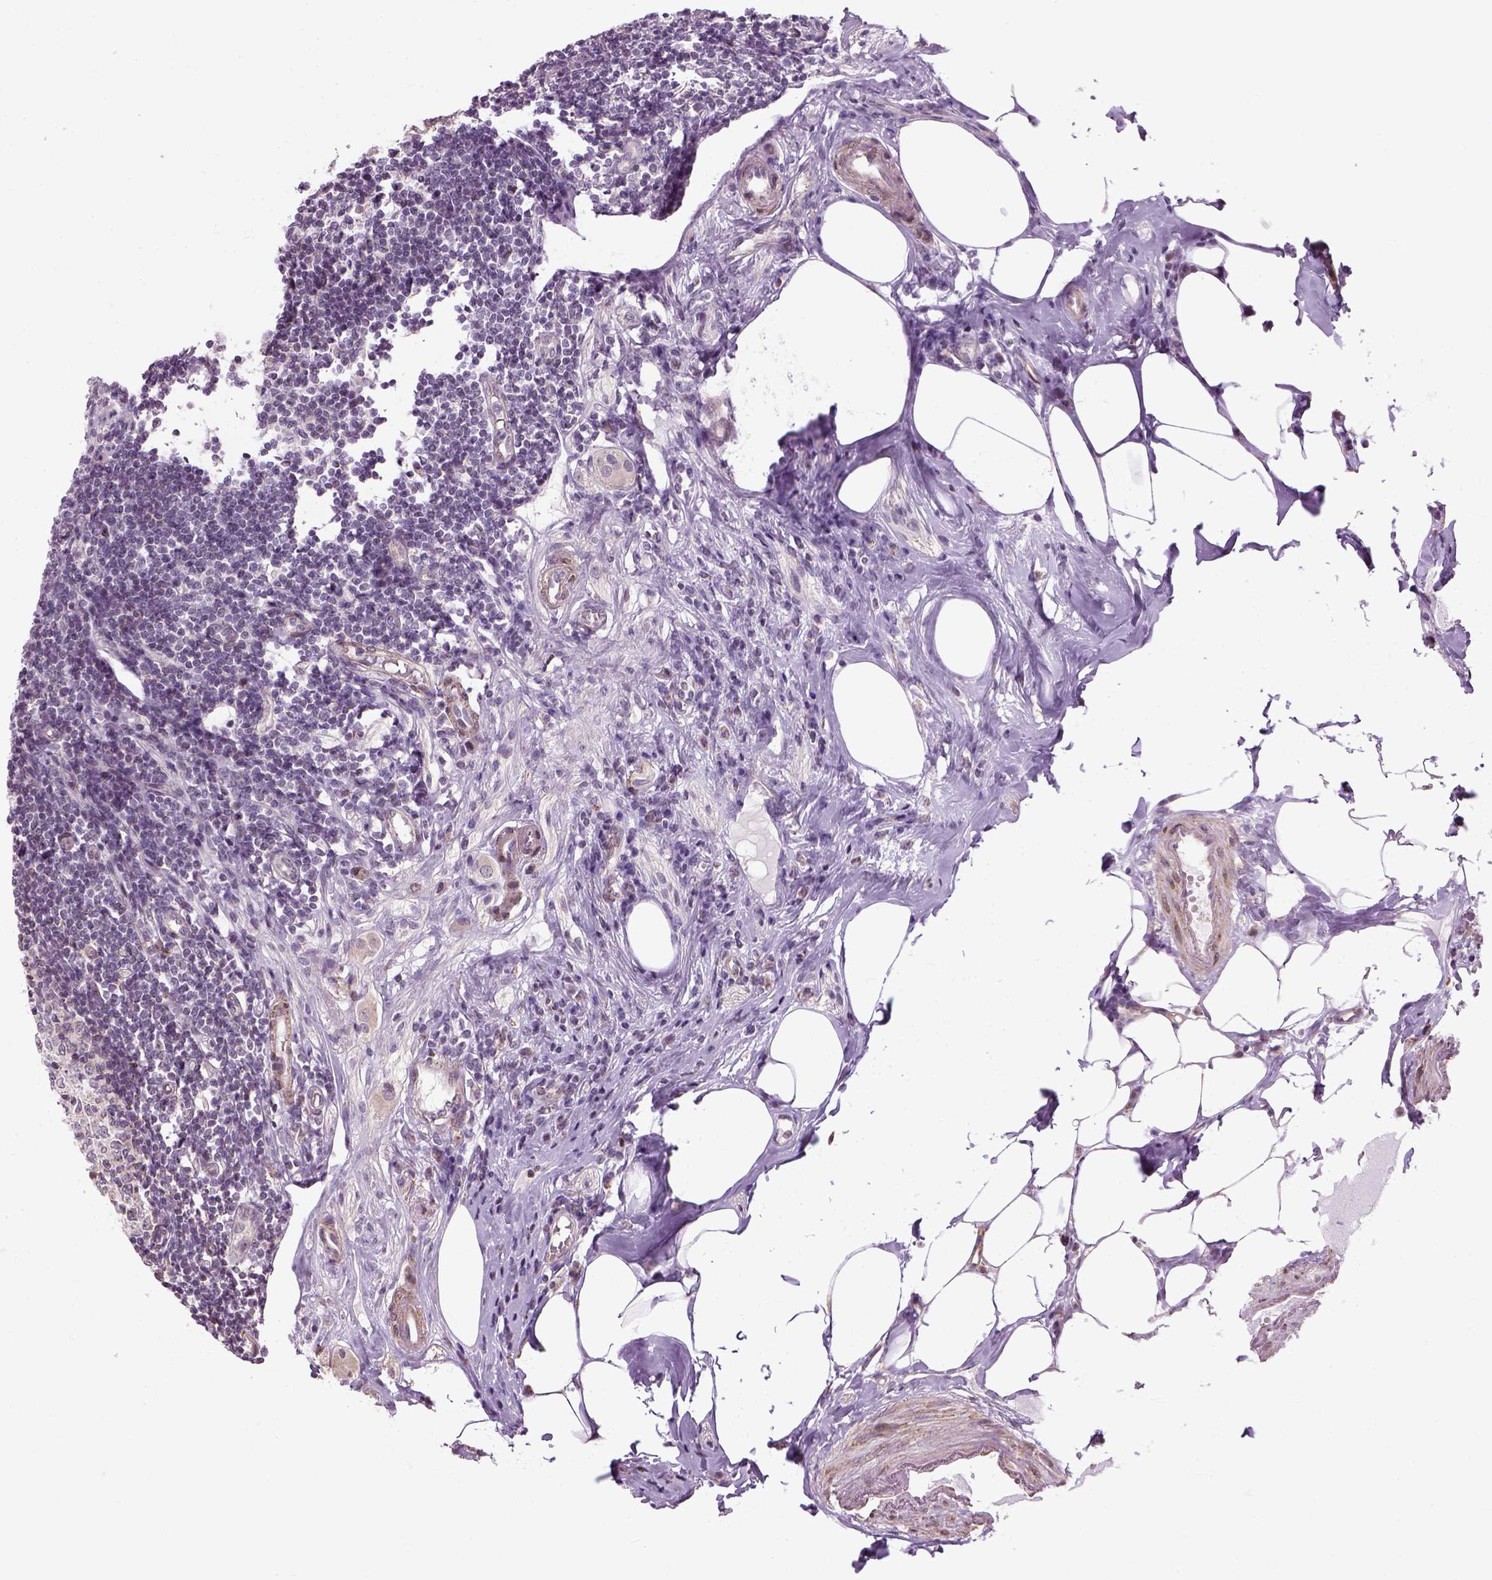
{"staining": {"intensity": "weak", "quantity": ">75%", "location": "cytoplasmic/membranous"}, "tissue": "appendix", "cell_type": "Glandular cells", "image_type": "normal", "snomed": [{"axis": "morphology", "description": "Normal tissue, NOS"}, {"axis": "topography", "description": "Appendix"}], "caption": "About >75% of glandular cells in normal appendix reveal weak cytoplasmic/membranous protein staining as visualized by brown immunohistochemical staining.", "gene": "XK", "patient": {"sex": "female", "age": 57}}